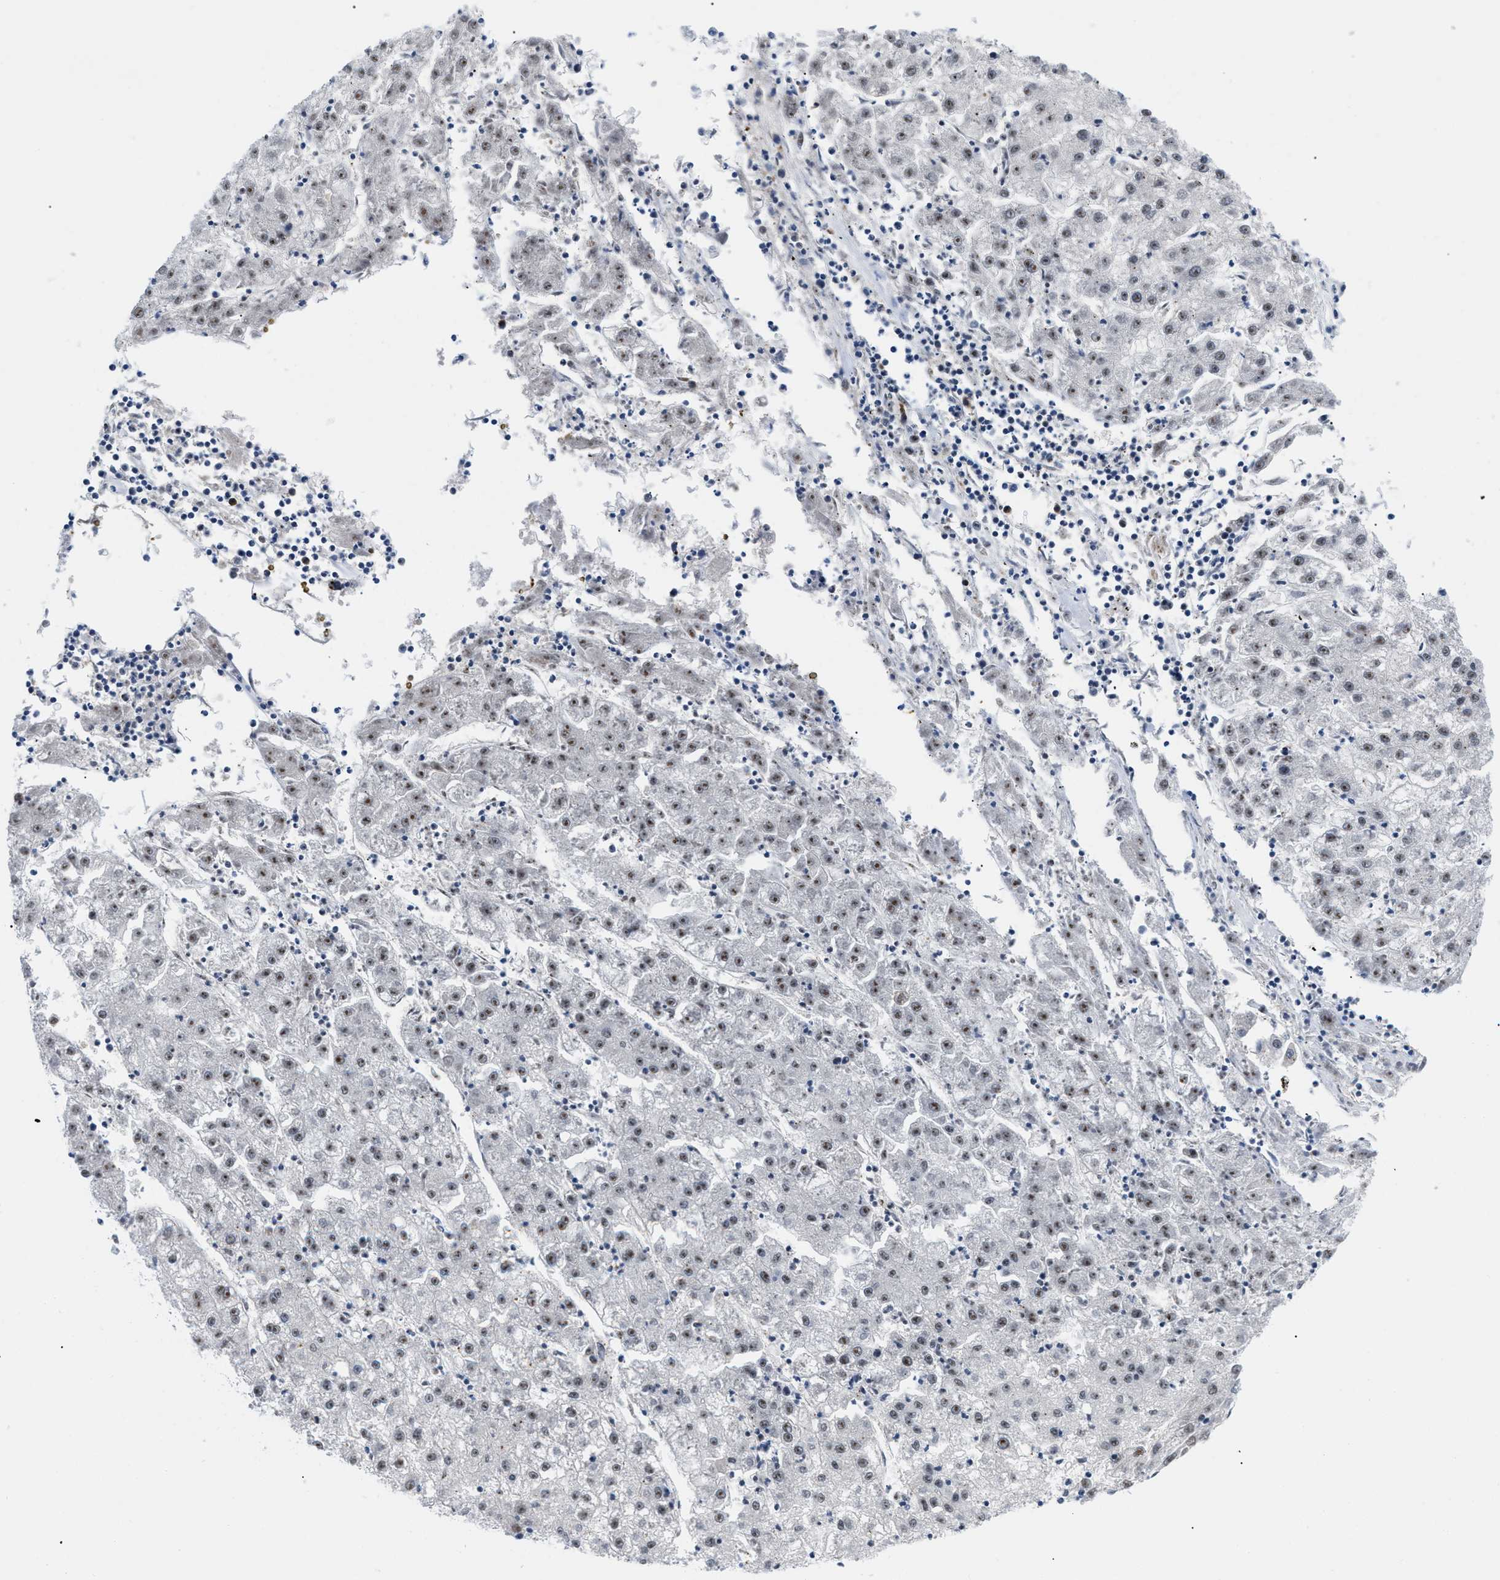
{"staining": {"intensity": "weak", "quantity": "25%-75%", "location": "nuclear"}, "tissue": "liver cancer", "cell_type": "Tumor cells", "image_type": "cancer", "snomed": [{"axis": "morphology", "description": "Carcinoma, Hepatocellular, NOS"}, {"axis": "topography", "description": "Liver"}], "caption": "Weak nuclear protein expression is seen in approximately 25%-75% of tumor cells in liver hepatocellular carcinoma.", "gene": "PITHD1", "patient": {"sex": "male", "age": 72}}